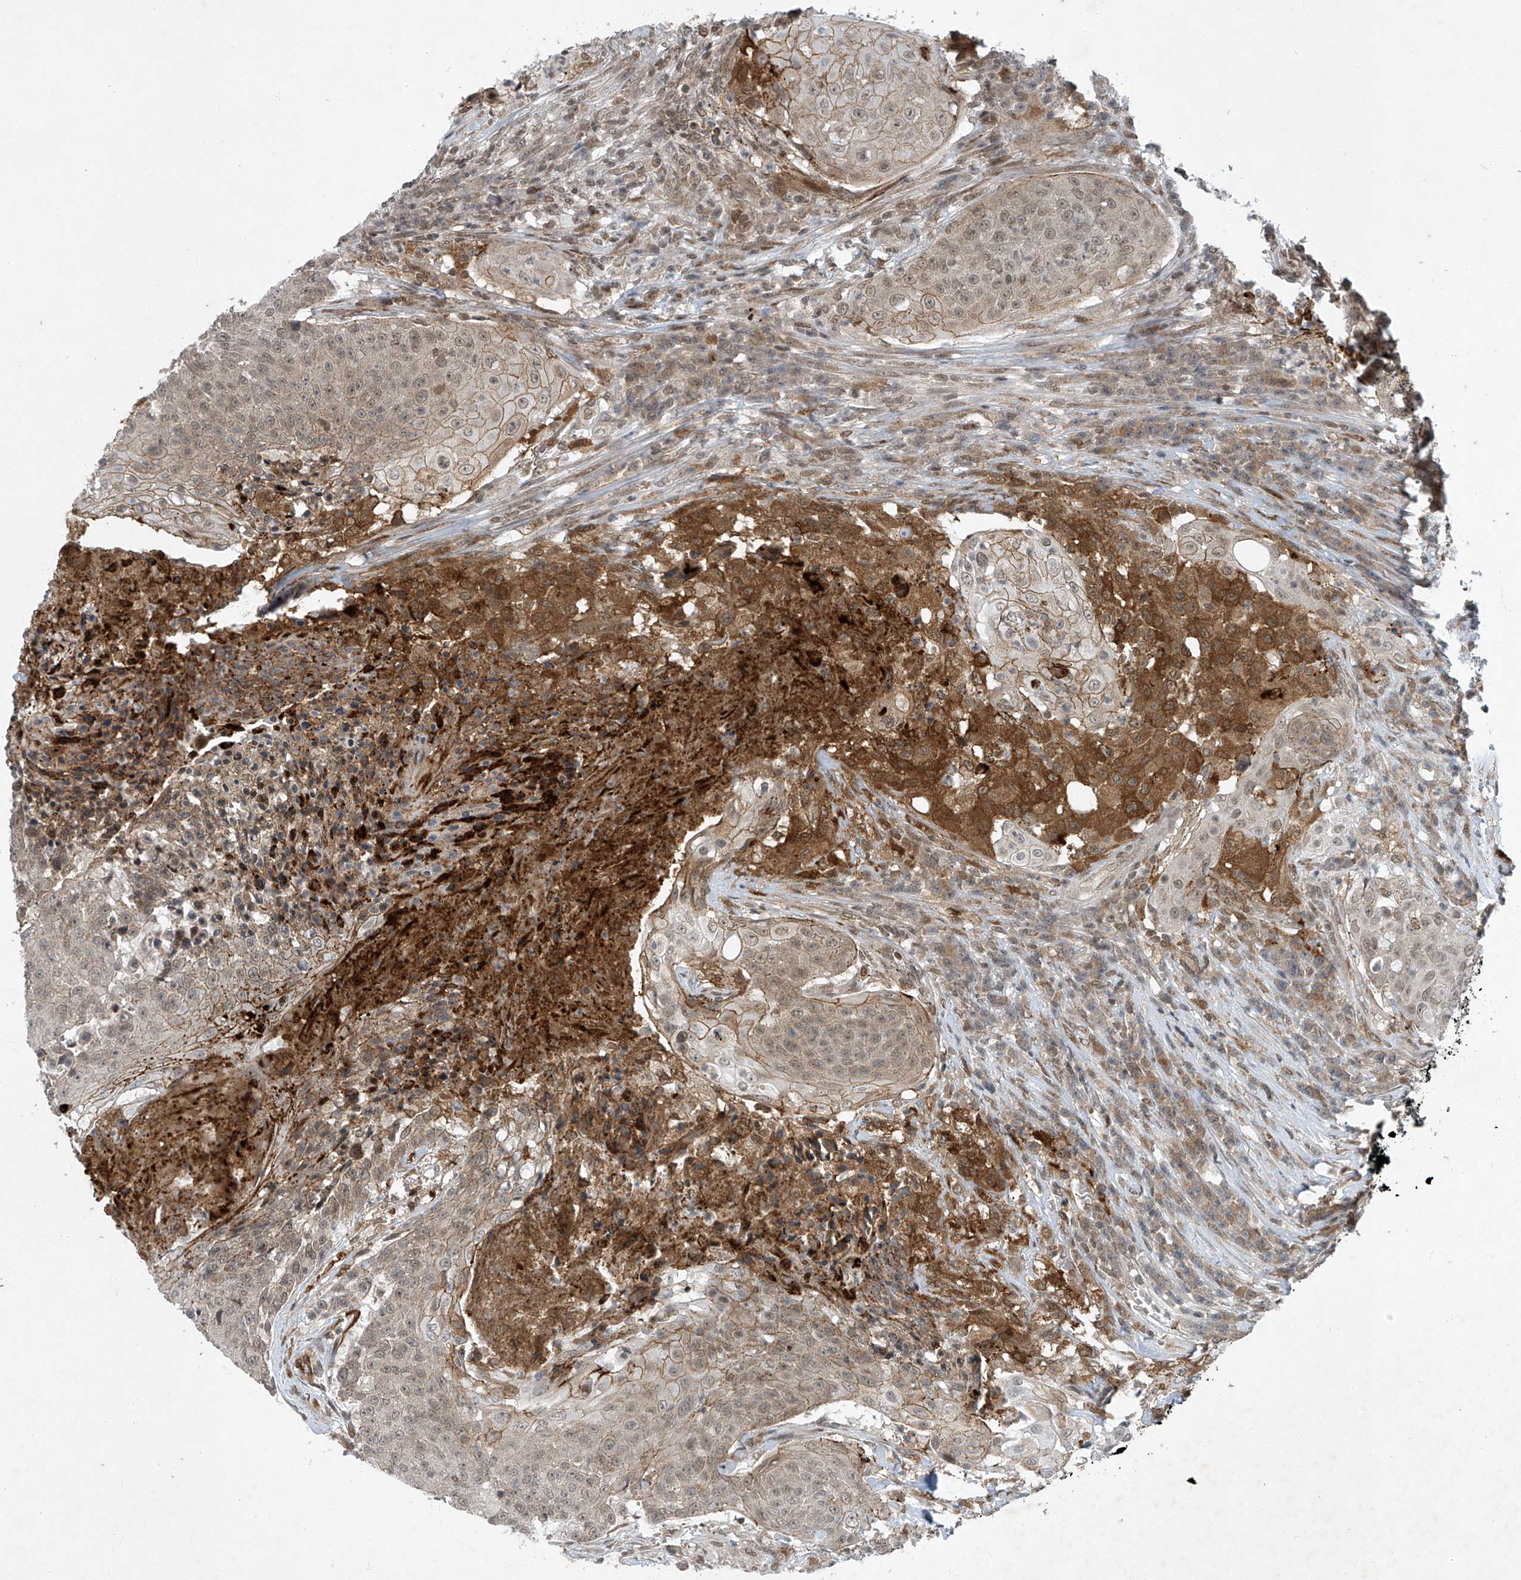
{"staining": {"intensity": "weak", "quantity": "25%-75%", "location": "cytoplasmic/membranous,nuclear"}, "tissue": "urothelial cancer", "cell_type": "Tumor cells", "image_type": "cancer", "snomed": [{"axis": "morphology", "description": "Urothelial carcinoma, High grade"}, {"axis": "topography", "description": "Urinary bladder"}], "caption": "Urothelial carcinoma (high-grade) stained with a protein marker displays weak staining in tumor cells.", "gene": "TAF8", "patient": {"sex": "female", "age": 63}}